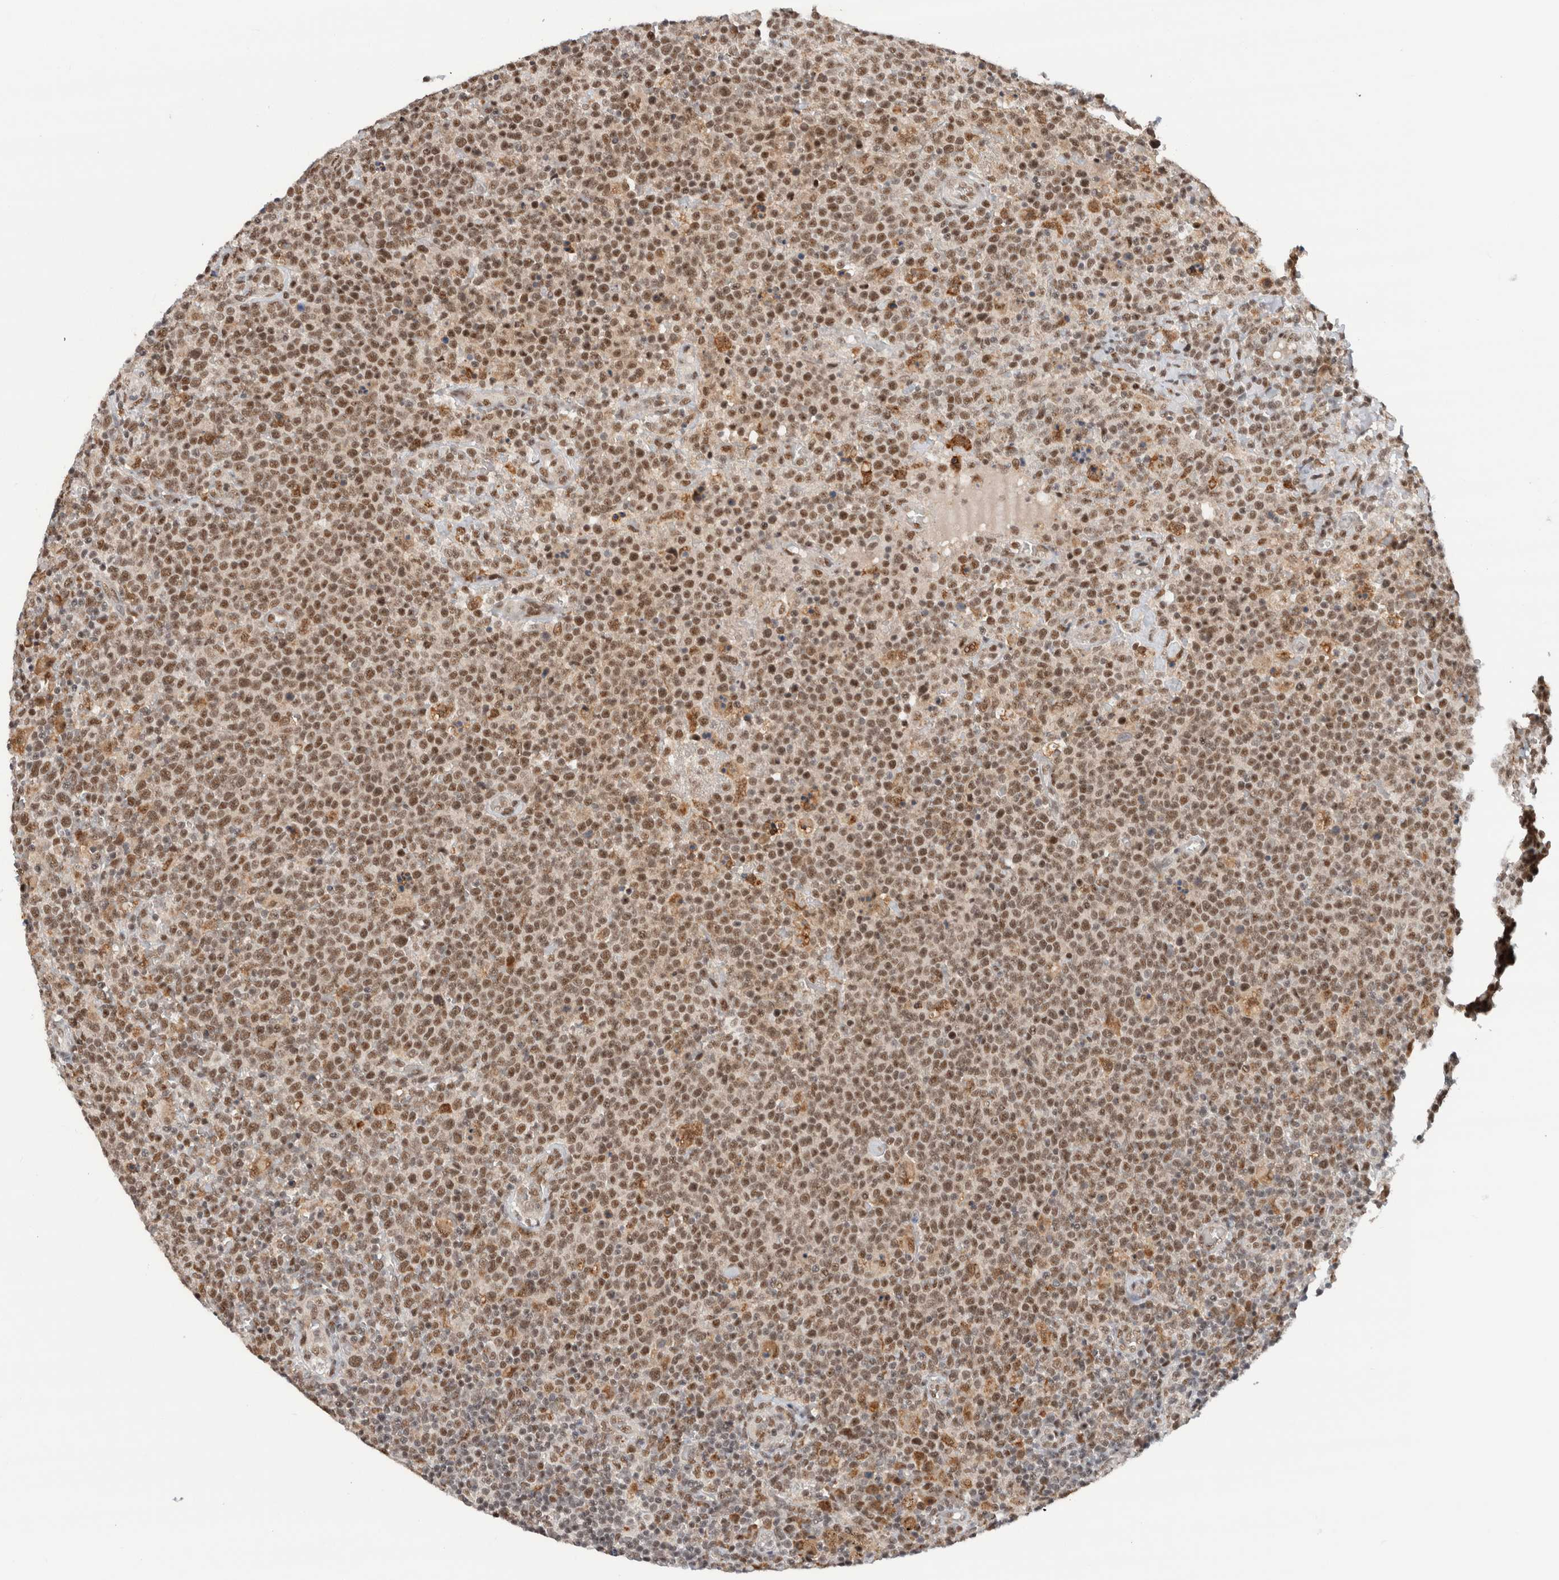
{"staining": {"intensity": "moderate", "quantity": ">75%", "location": "nuclear"}, "tissue": "lymphoma", "cell_type": "Tumor cells", "image_type": "cancer", "snomed": [{"axis": "morphology", "description": "Malignant lymphoma, non-Hodgkin's type, High grade"}, {"axis": "topography", "description": "Lymph node"}], "caption": "Immunohistochemical staining of lymphoma displays medium levels of moderate nuclear expression in approximately >75% of tumor cells.", "gene": "NCAPG2", "patient": {"sex": "male", "age": 61}}